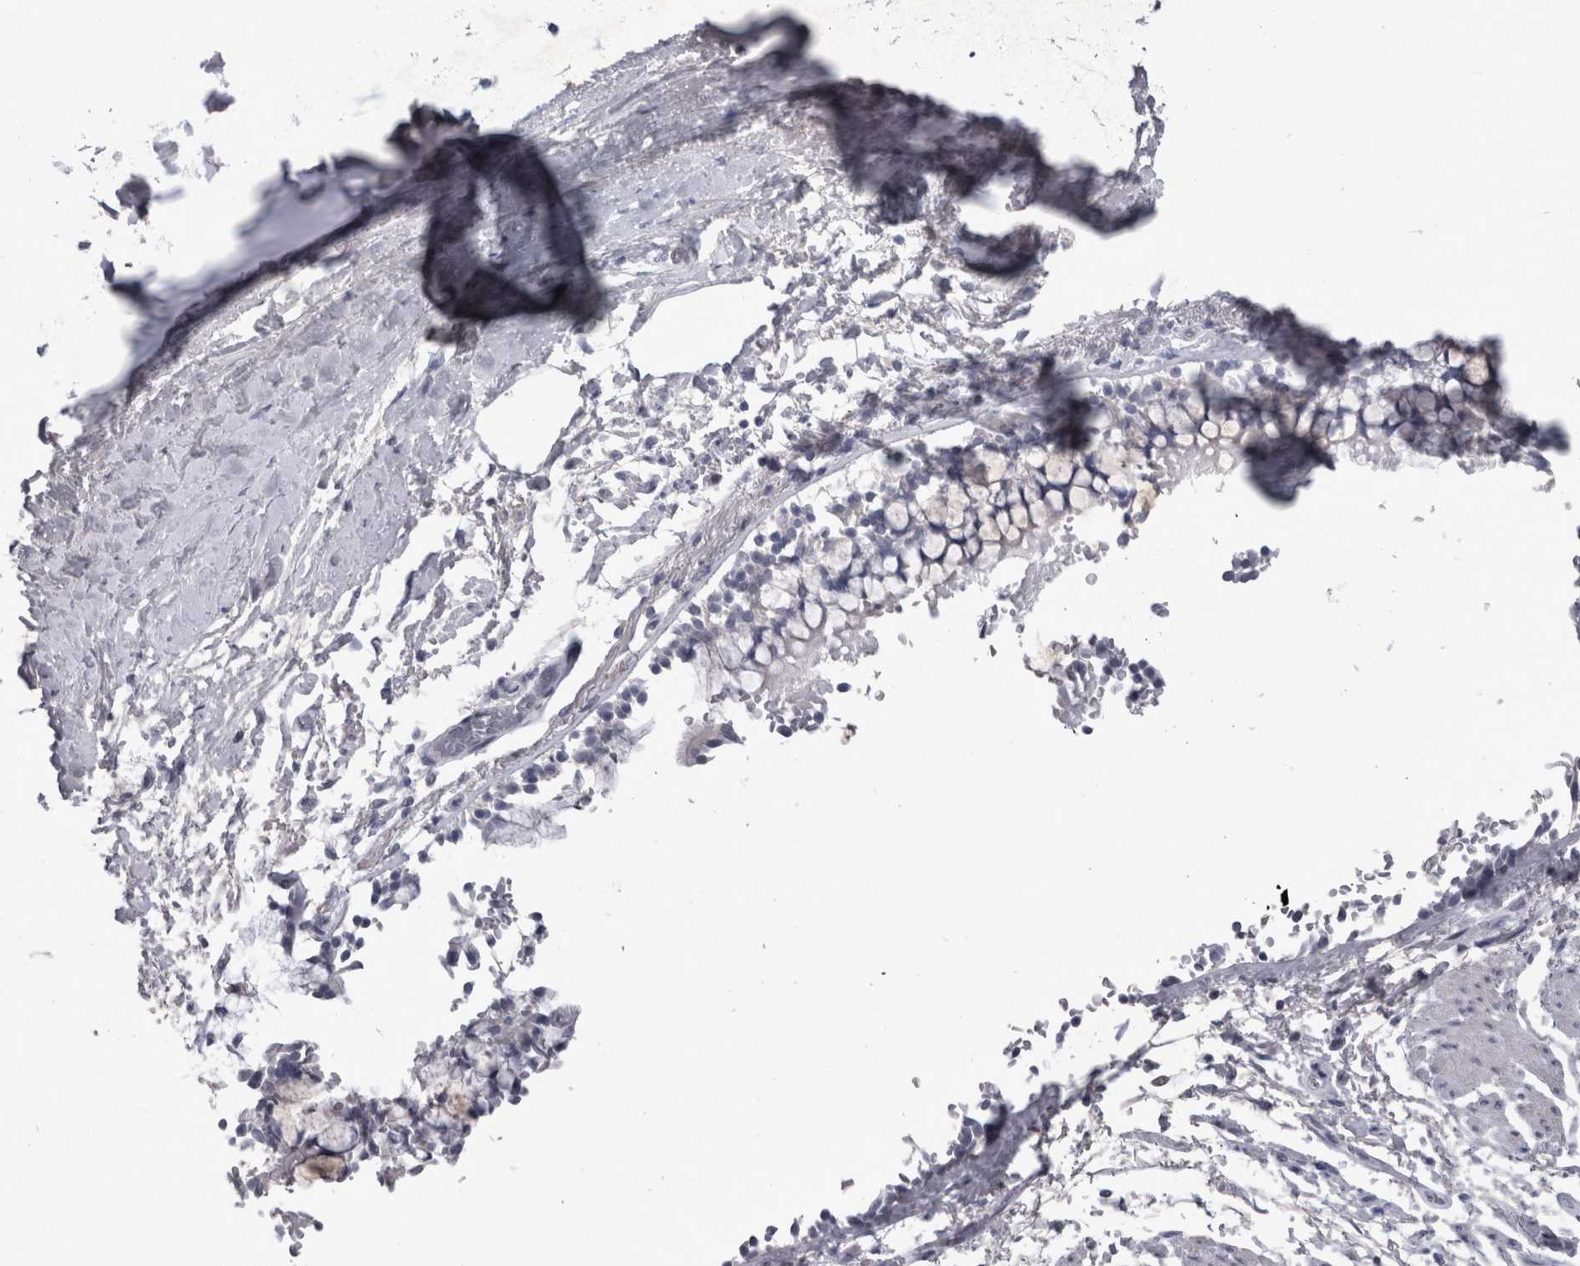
{"staining": {"intensity": "negative", "quantity": "none", "location": "none"}, "tissue": "adipose tissue", "cell_type": "Adipocytes", "image_type": "normal", "snomed": [{"axis": "morphology", "description": "Normal tissue, NOS"}, {"axis": "topography", "description": "Cartilage tissue"}, {"axis": "topography", "description": "Lung"}], "caption": "The image shows no staining of adipocytes in benign adipose tissue.", "gene": "PDX1", "patient": {"sex": "female", "age": 77}}